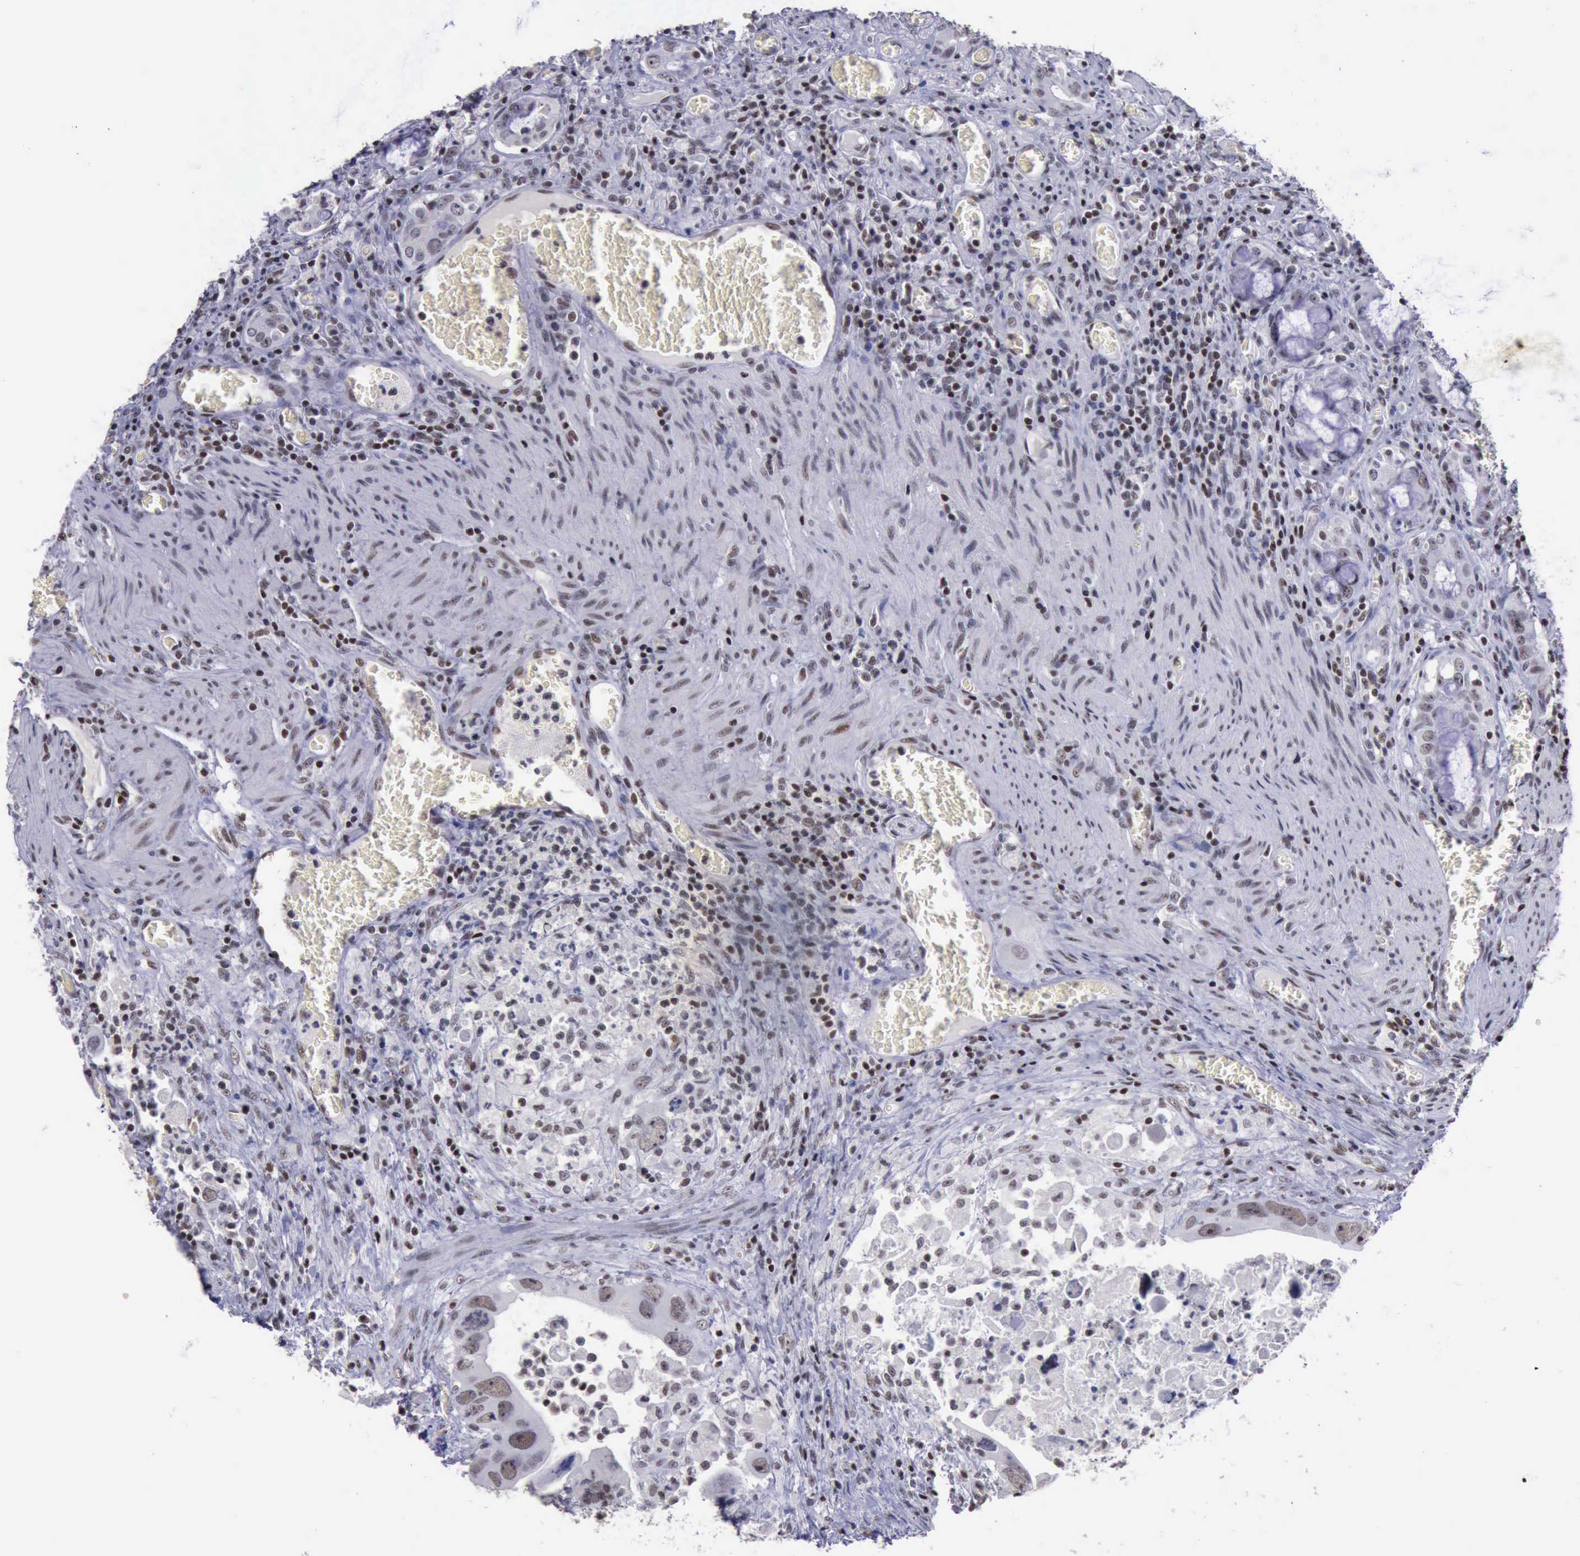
{"staining": {"intensity": "weak", "quantity": "25%-75%", "location": "nuclear"}, "tissue": "colorectal cancer", "cell_type": "Tumor cells", "image_type": "cancer", "snomed": [{"axis": "morphology", "description": "Adenocarcinoma, NOS"}, {"axis": "topography", "description": "Rectum"}], "caption": "Human colorectal cancer (adenocarcinoma) stained with a protein marker demonstrates weak staining in tumor cells.", "gene": "YY1", "patient": {"sex": "male", "age": 70}}